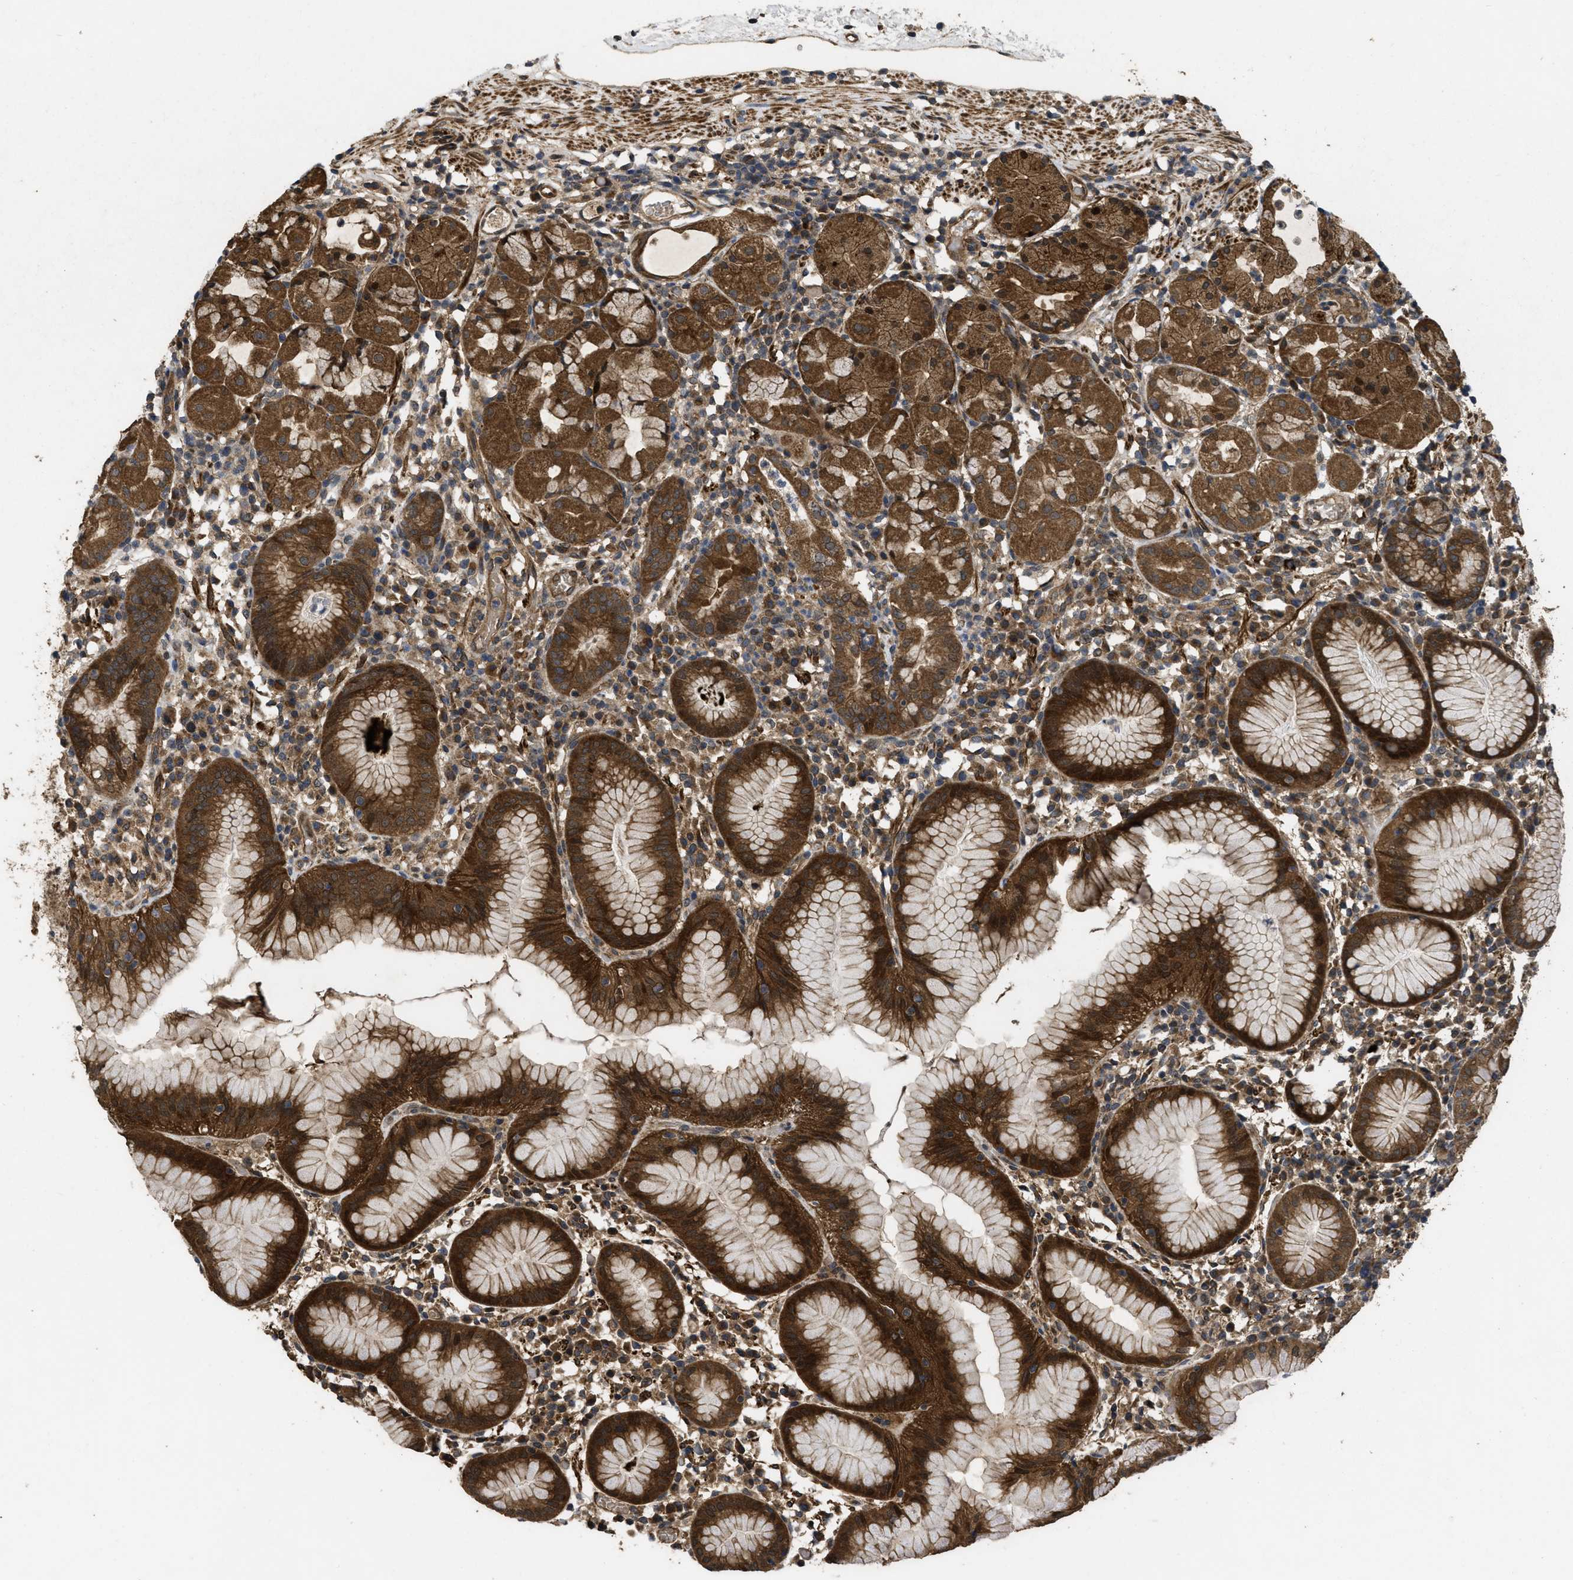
{"staining": {"intensity": "strong", "quantity": ">75%", "location": "cytoplasmic/membranous,nuclear"}, "tissue": "stomach", "cell_type": "Glandular cells", "image_type": "normal", "snomed": [{"axis": "morphology", "description": "Normal tissue, NOS"}, {"axis": "topography", "description": "Stomach"}, {"axis": "topography", "description": "Stomach, lower"}], "caption": "High-power microscopy captured an immunohistochemistry (IHC) image of benign stomach, revealing strong cytoplasmic/membranous,nuclear positivity in approximately >75% of glandular cells. The protein of interest is stained brown, and the nuclei are stained in blue (DAB IHC with brightfield microscopy, high magnification).", "gene": "FZD6", "patient": {"sex": "female", "age": 75}}